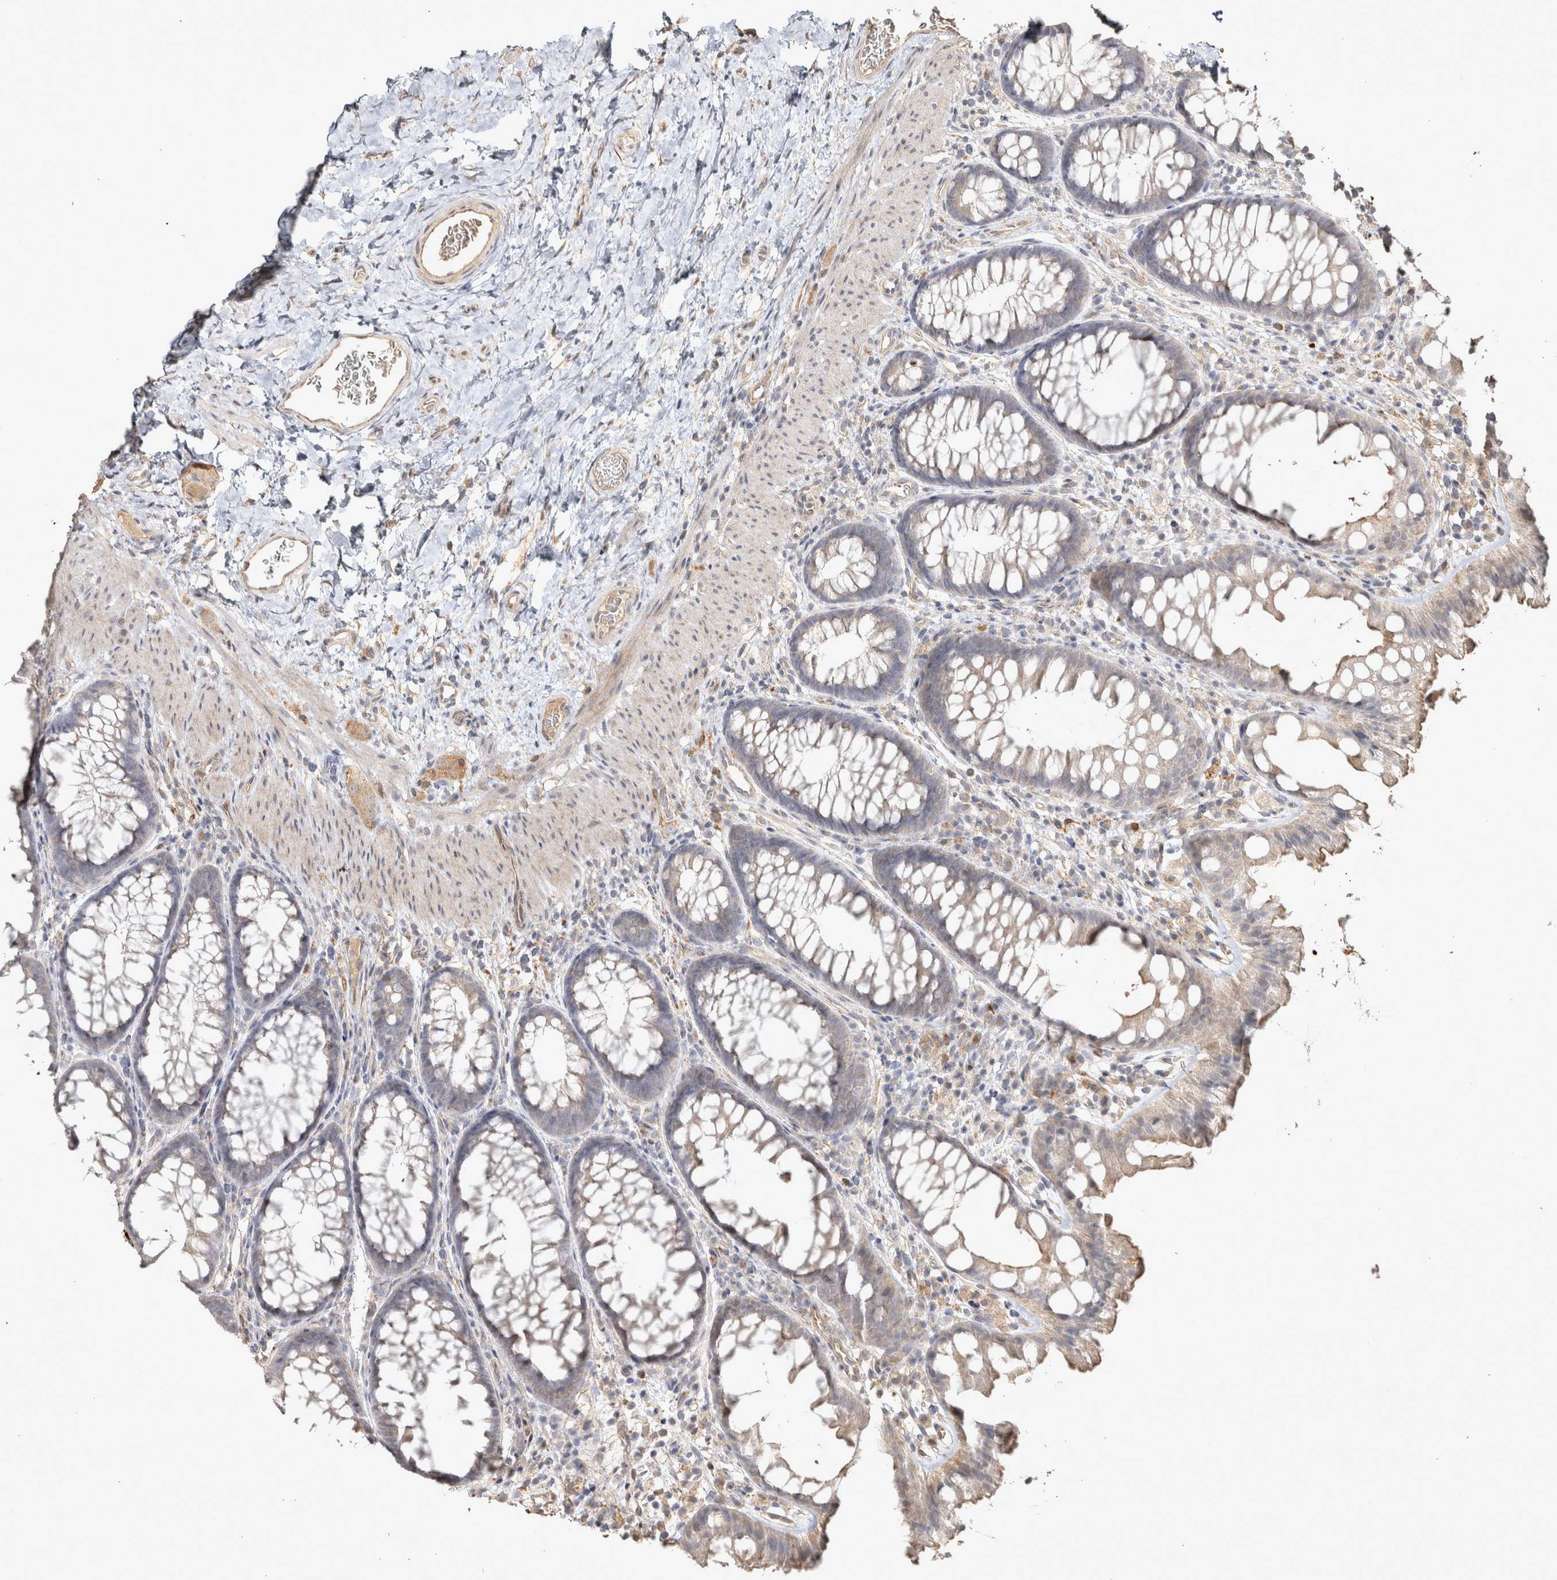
{"staining": {"intensity": "moderate", "quantity": ">75%", "location": "cytoplasmic/membranous"}, "tissue": "colon", "cell_type": "Endothelial cells", "image_type": "normal", "snomed": [{"axis": "morphology", "description": "Normal tissue, NOS"}, {"axis": "topography", "description": "Colon"}], "caption": "Immunohistochemical staining of unremarkable human colon exhibits medium levels of moderate cytoplasmic/membranous staining in approximately >75% of endothelial cells.", "gene": "OSTN", "patient": {"sex": "female", "age": 62}}